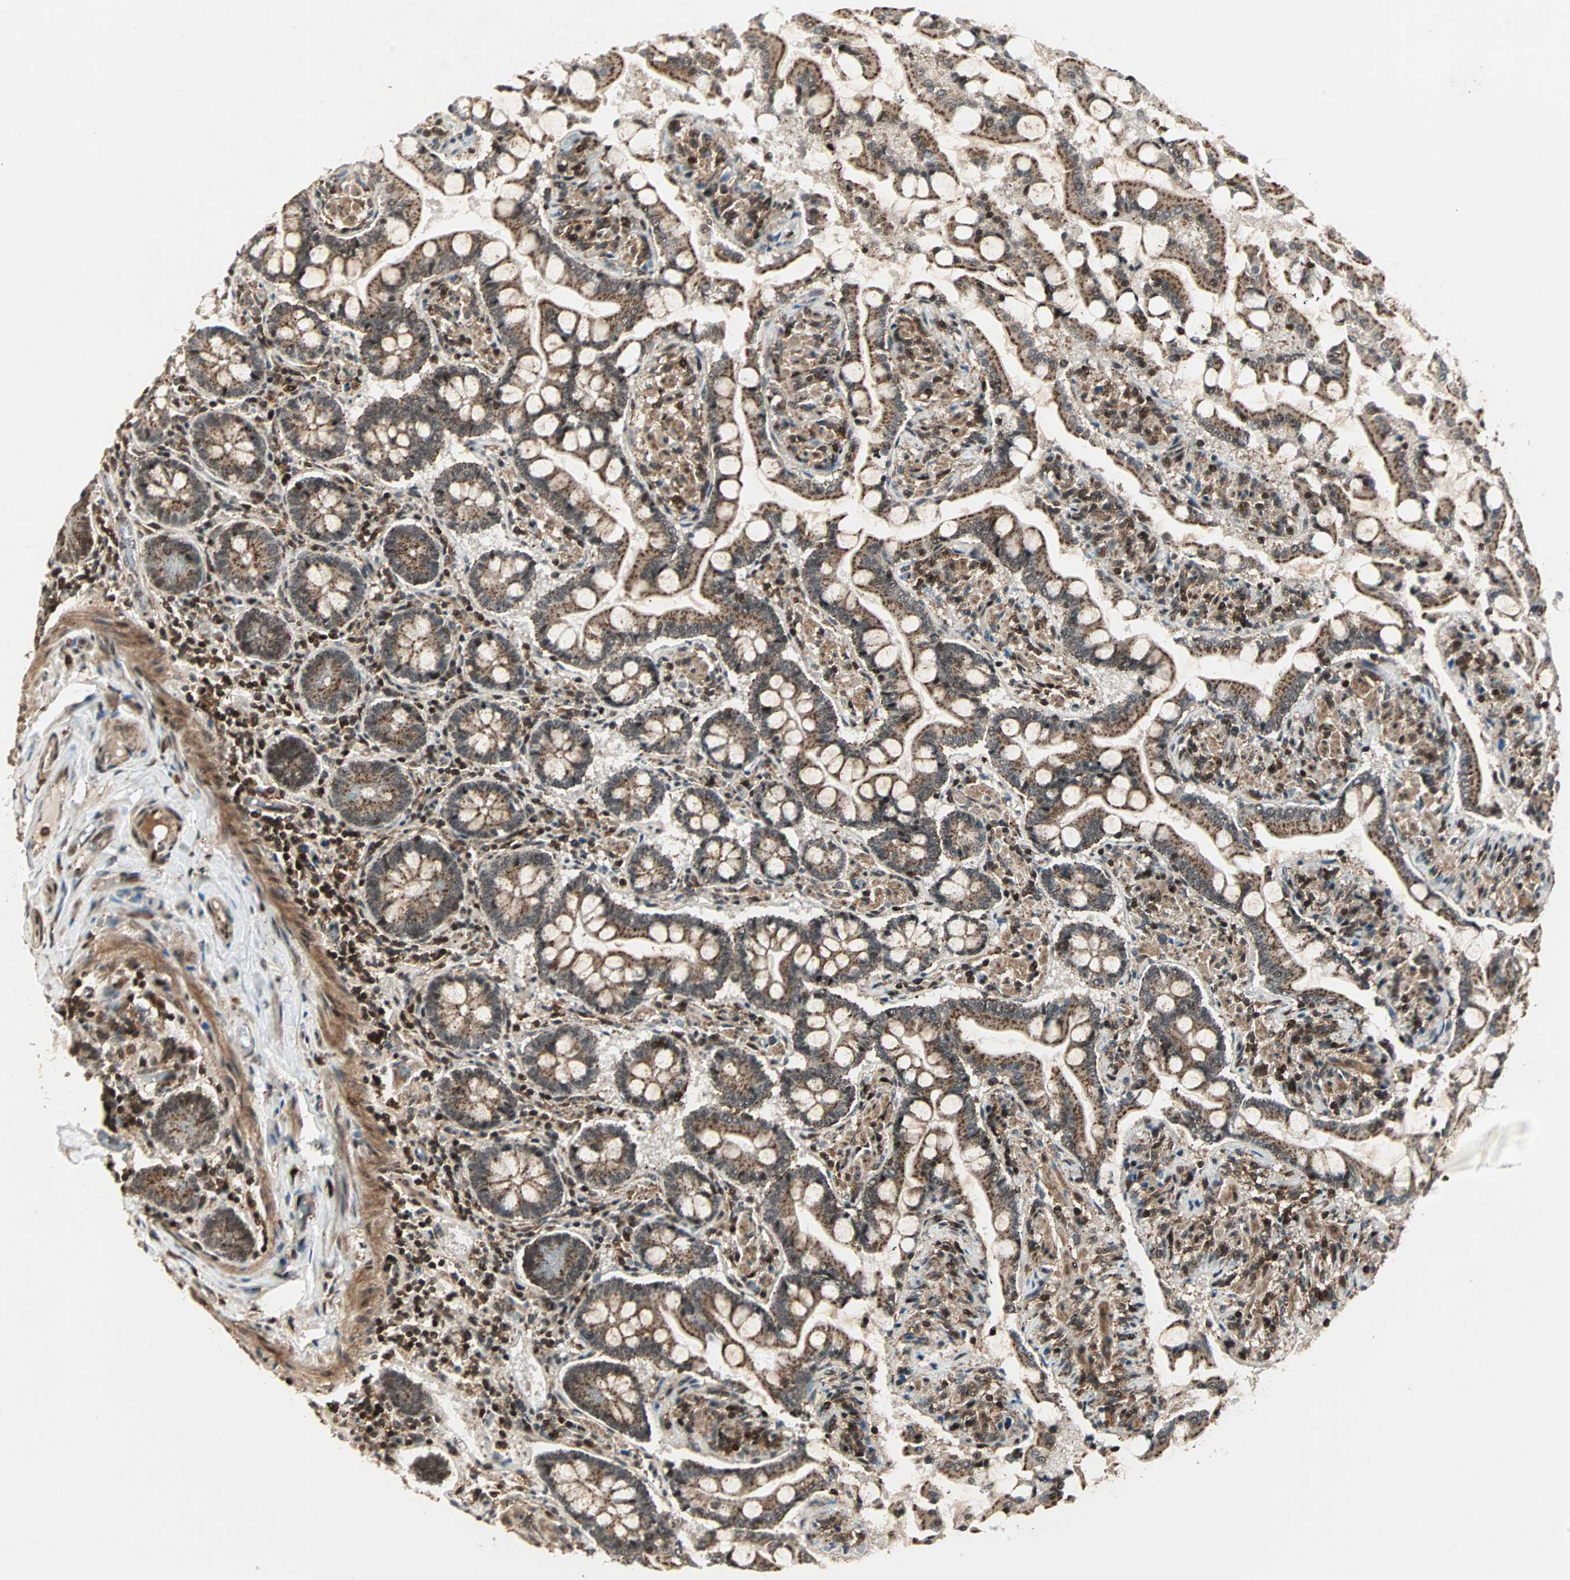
{"staining": {"intensity": "moderate", "quantity": ">75%", "location": "cytoplasmic/membranous"}, "tissue": "small intestine", "cell_type": "Glandular cells", "image_type": "normal", "snomed": [{"axis": "morphology", "description": "Normal tissue, NOS"}, {"axis": "topography", "description": "Small intestine"}], "caption": "Protein expression analysis of unremarkable small intestine shows moderate cytoplasmic/membranous expression in approximately >75% of glandular cells. (DAB IHC with brightfield microscopy, high magnification).", "gene": "ZBED9", "patient": {"sex": "male", "age": 41}}